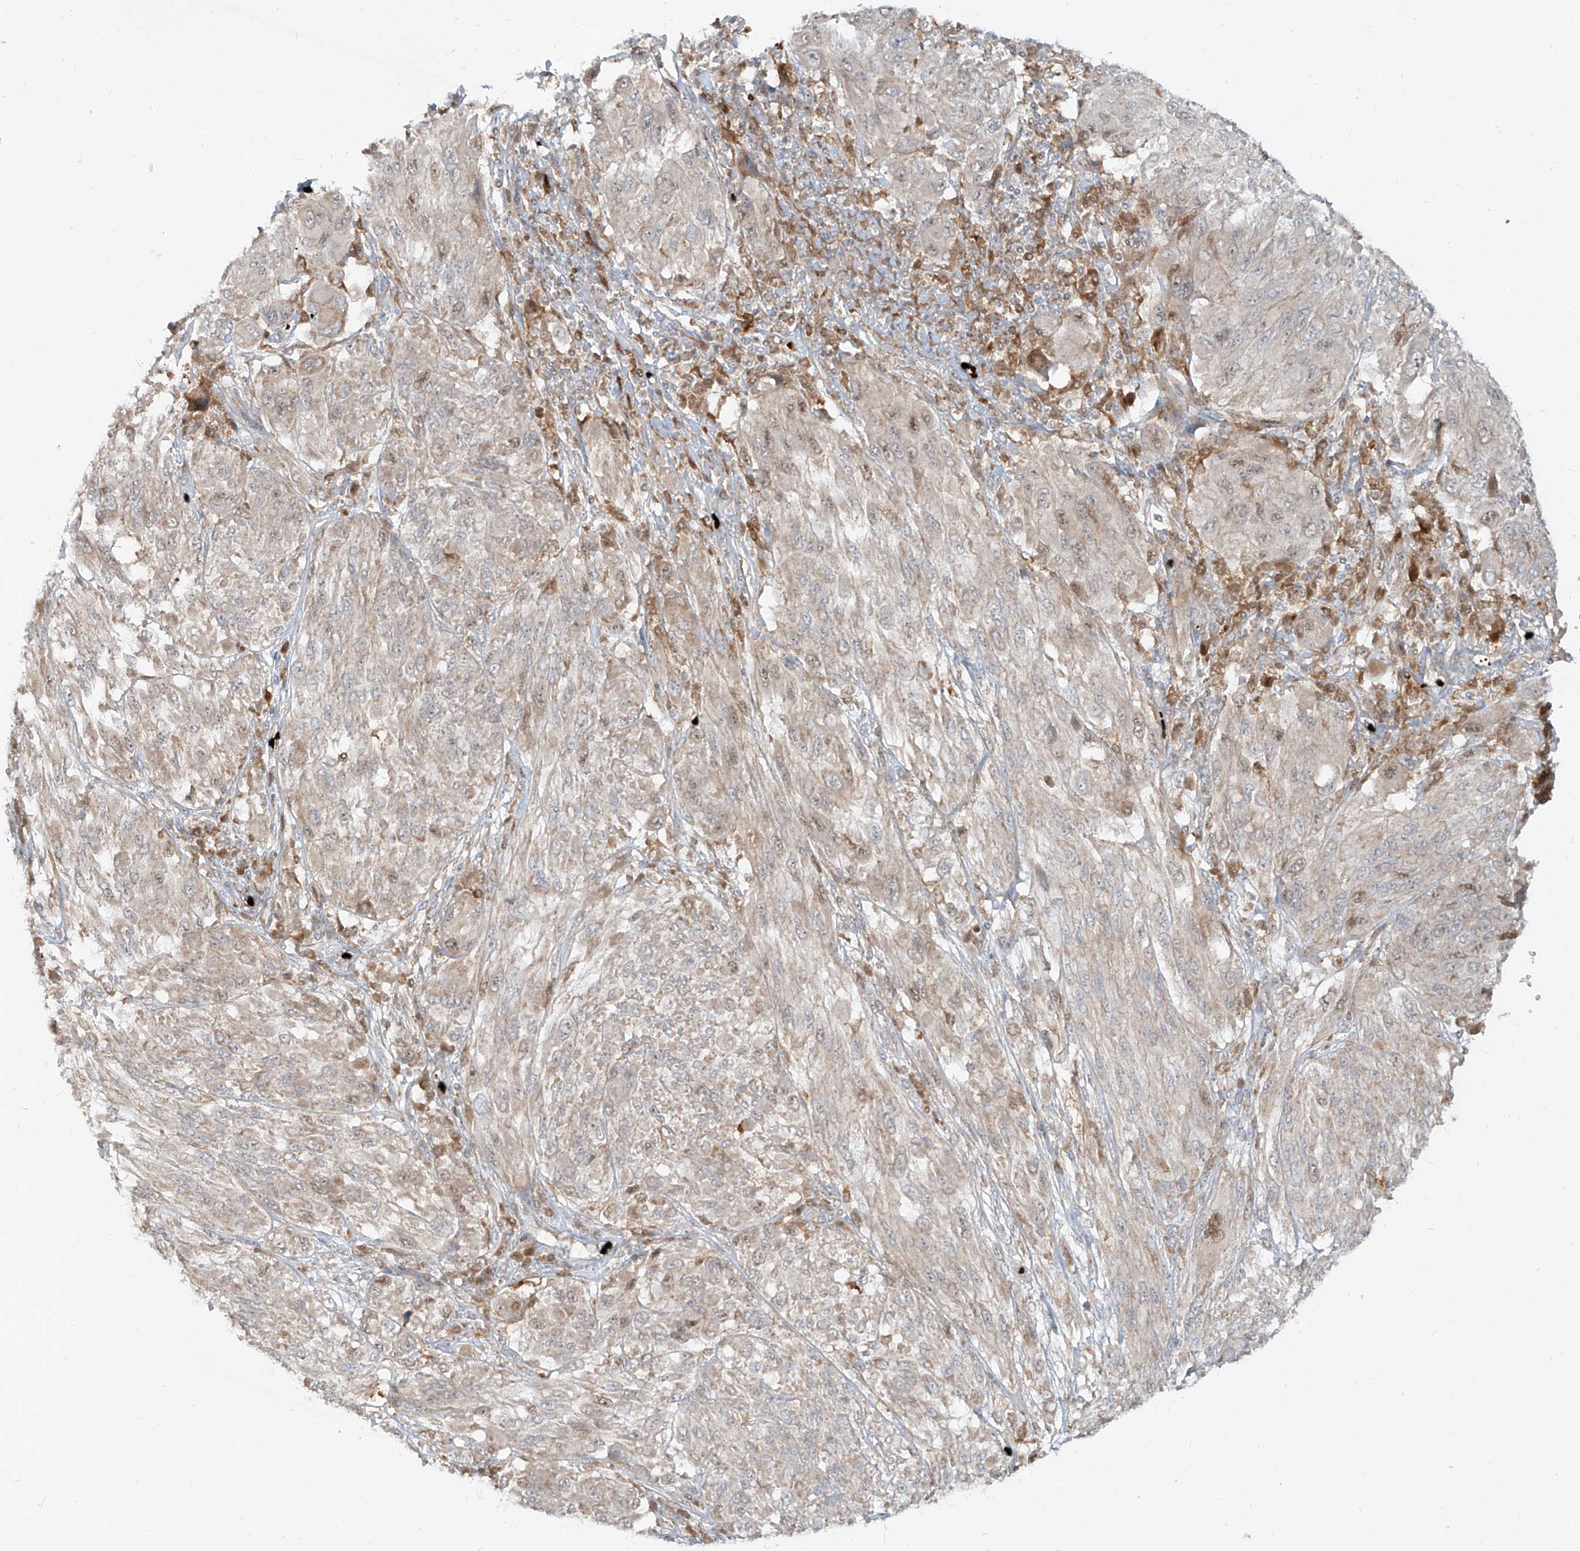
{"staining": {"intensity": "moderate", "quantity": "<25%", "location": "nuclear"}, "tissue": "melanoma", "cell_type": "Tumor cells", "image_type": "cancer", "snomed": [{"axis": "morphology", "description": "Malignant melanoma, NOS"}, {"axis": "topography", "description": "Skin"}], "caption": "Melanoma stained with immunohistochemistry (IHC) demonstrates moderate nuclear positivity in approximately <25% of tumor cells.", "gene": "FGD2", "patient": {"sex": "female", "age": 91}}